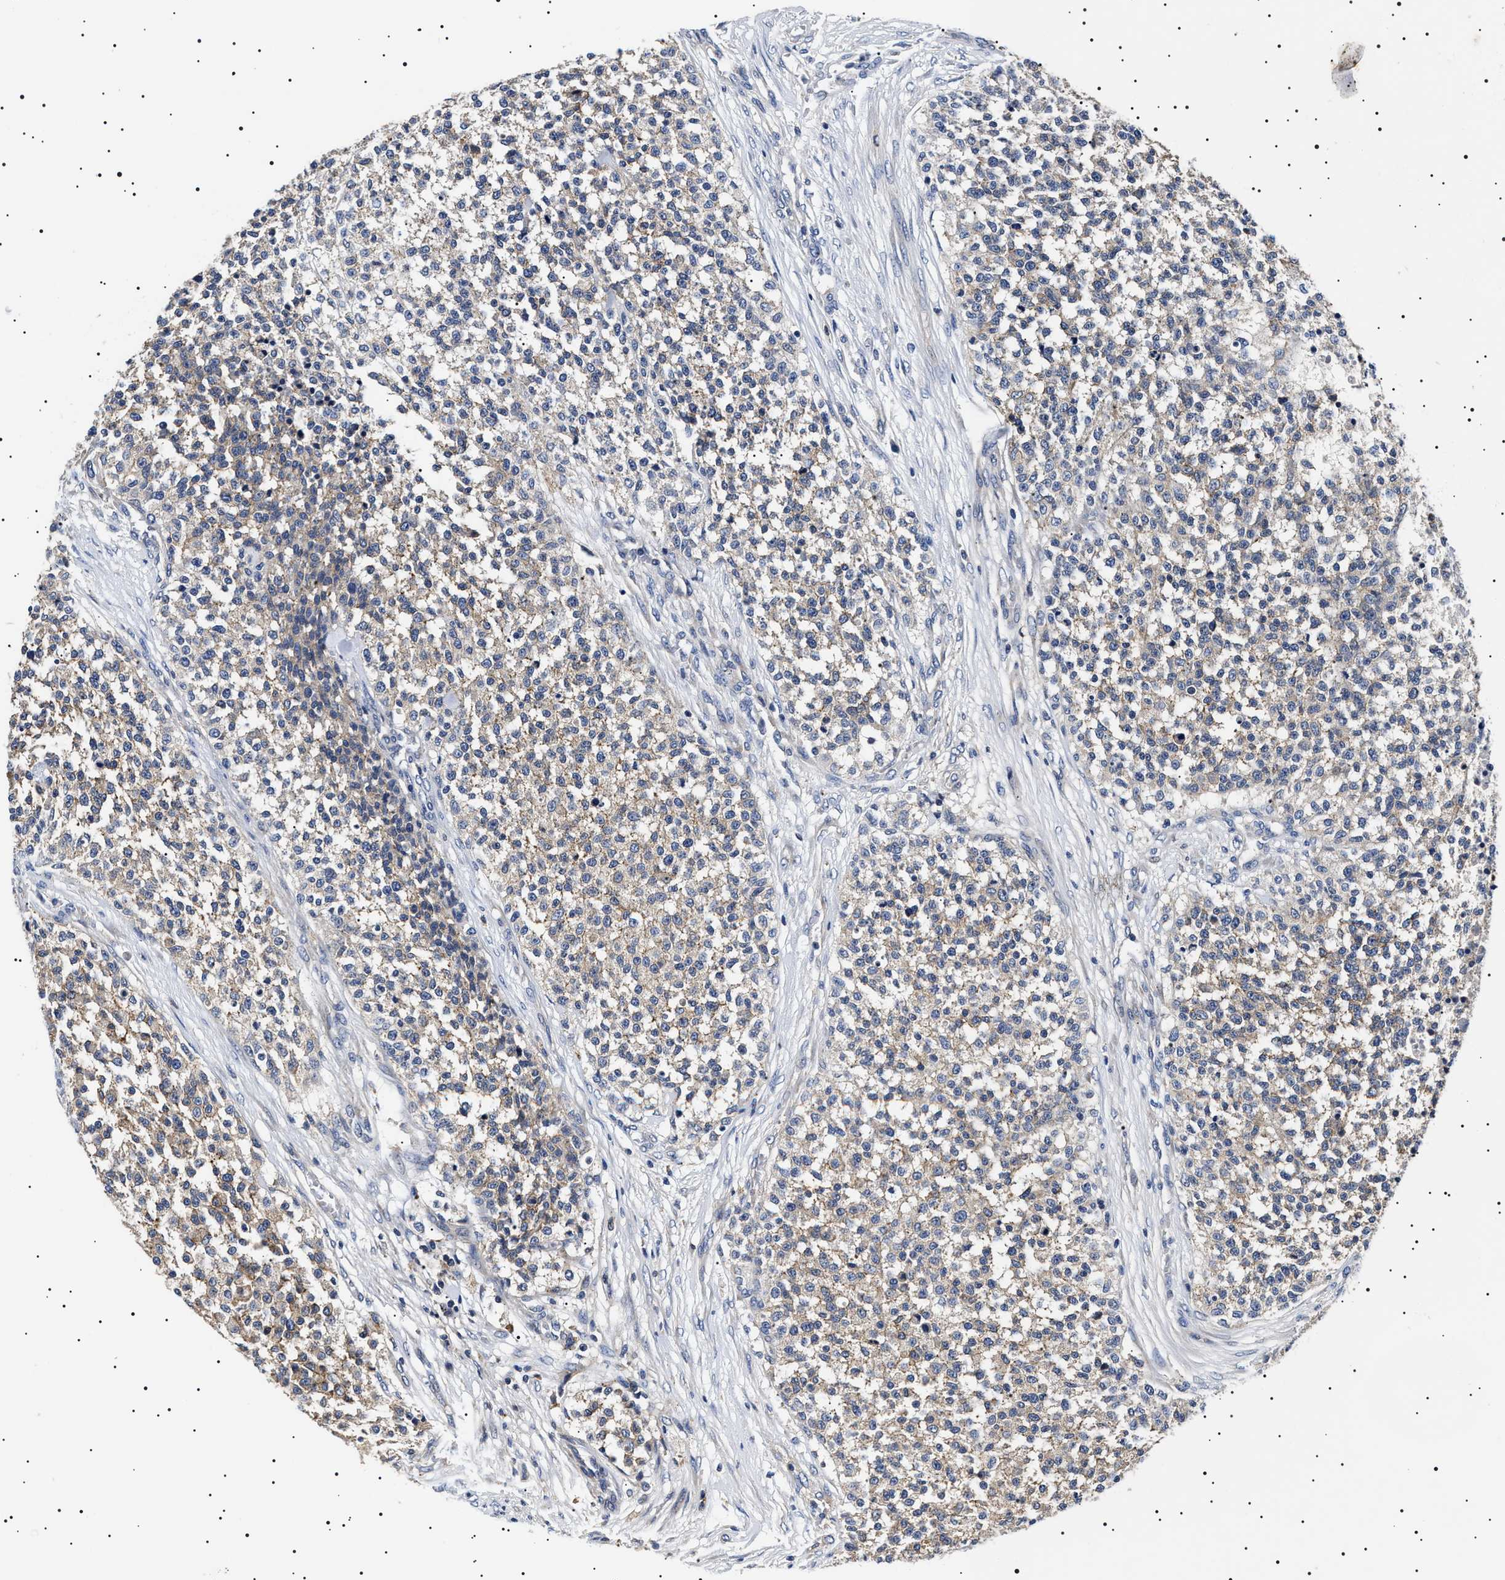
{"staining": {"intensity": "weak", "quantity": "<25%", "location": "cytoplasmic/membranous"}, "tissue": "testis cancer", "cell_type": "Tumor cells", "image_type": "cancer", "snomed": [{"axis": "morphology", "description": "Seminoma, NOS"}, {"axis": "topography", "description": "Testis"}], "caption": "IHC of human testis cancer (seminoma) displays no staining in tumor cells.", "gene": "SLC4A7", "patient": {"sex": "male", "age": 59}}